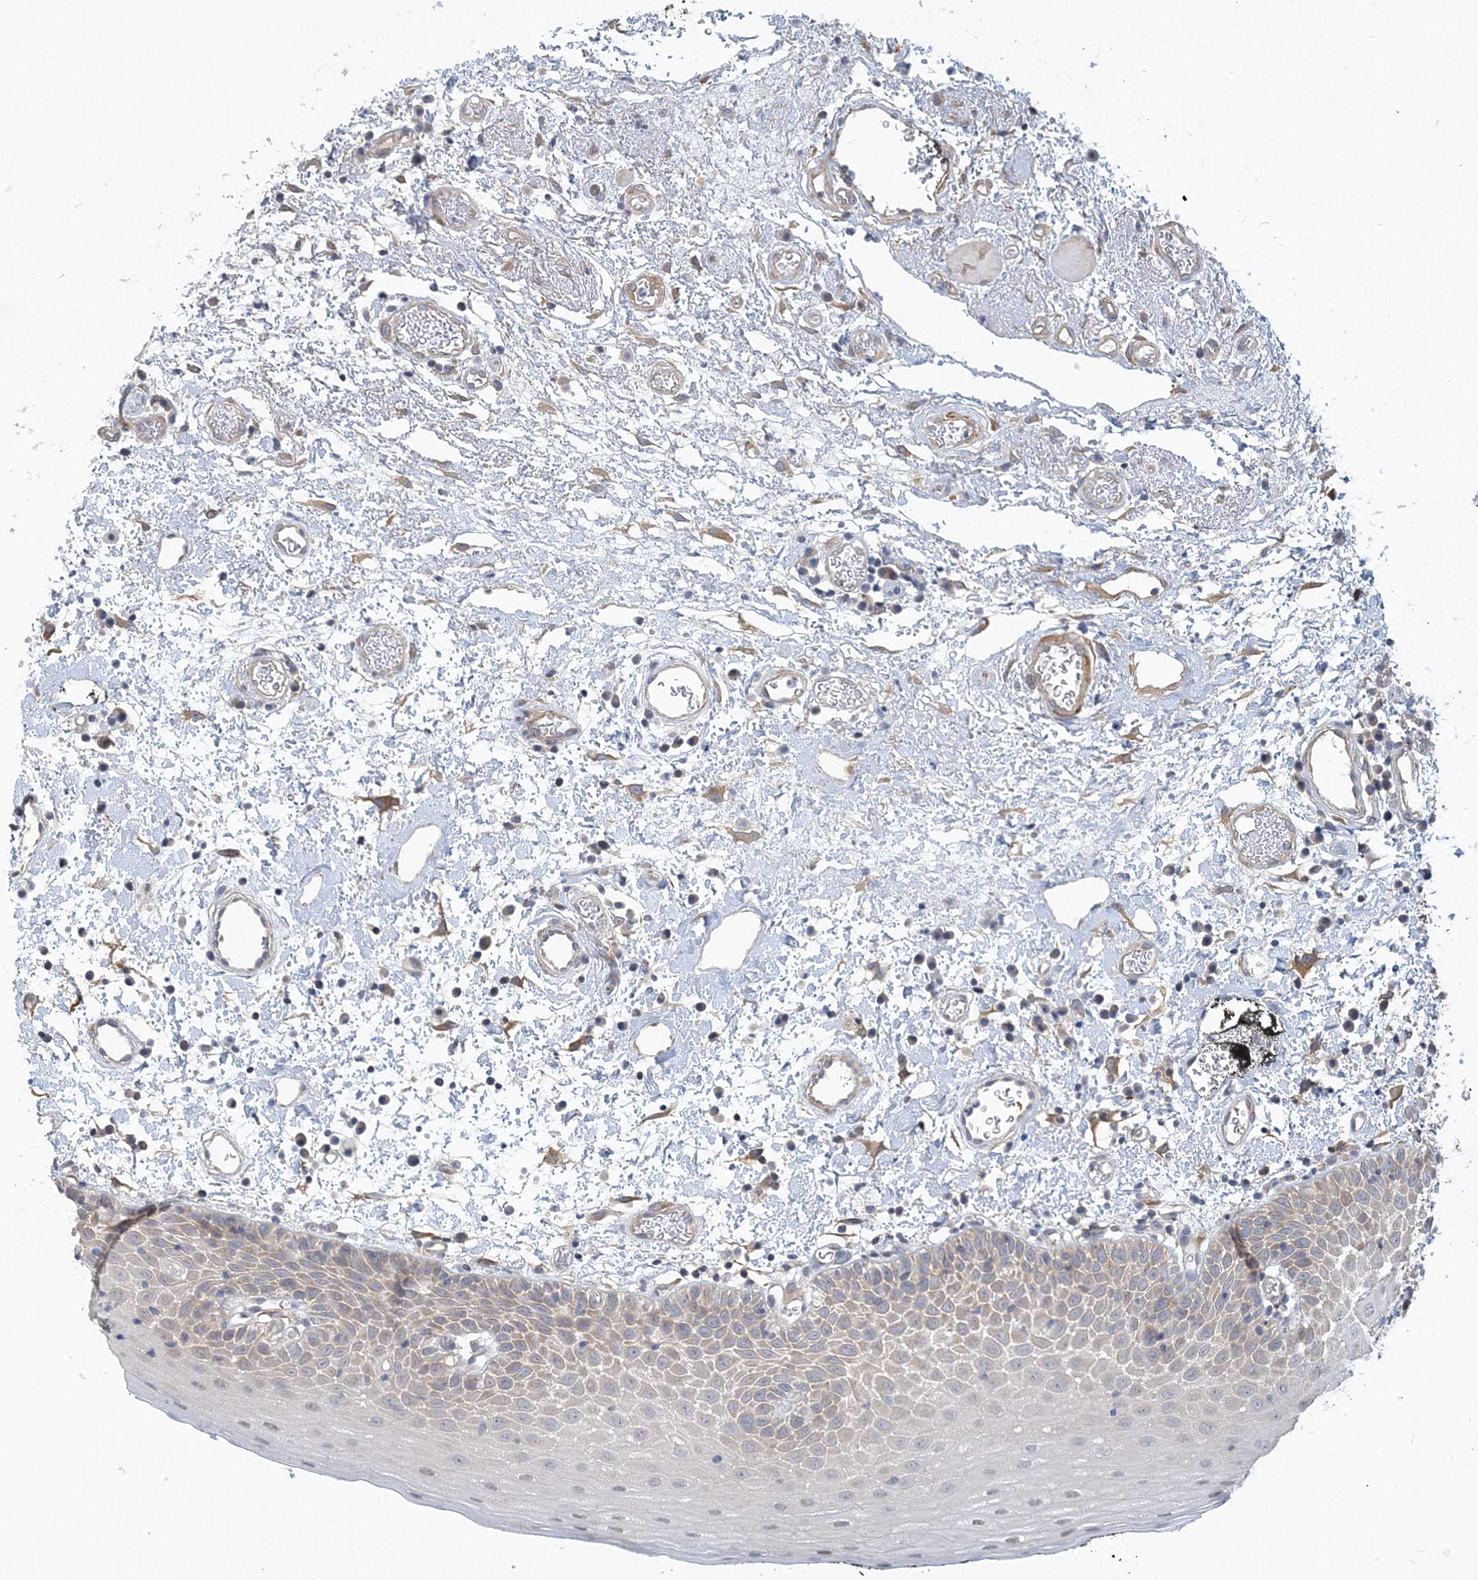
{"staining": {"intensity": "weak", "quantity": "<25%", "location": "cytoplasmic/membranous"}, "tissue": "oral mucosa", "cell_type": "Squamous epithelial cells", "image_type": "normal", "snomed": [{"axis": "morphology", "description": "Normal tissue, NOS"}, {"axis": "topography", "description": "Oral tissue"}], "caption": "Immunohistochemical staining of unremarkable human oral mucosa displays no significant expression in squamous epithelial cells. (DAB (3,3'-diaminobenzidine) immunohistochemistry (IHC), high magnification).", "gene": "MAP4K5", "patient": {"sex": "male", "age": 74}}